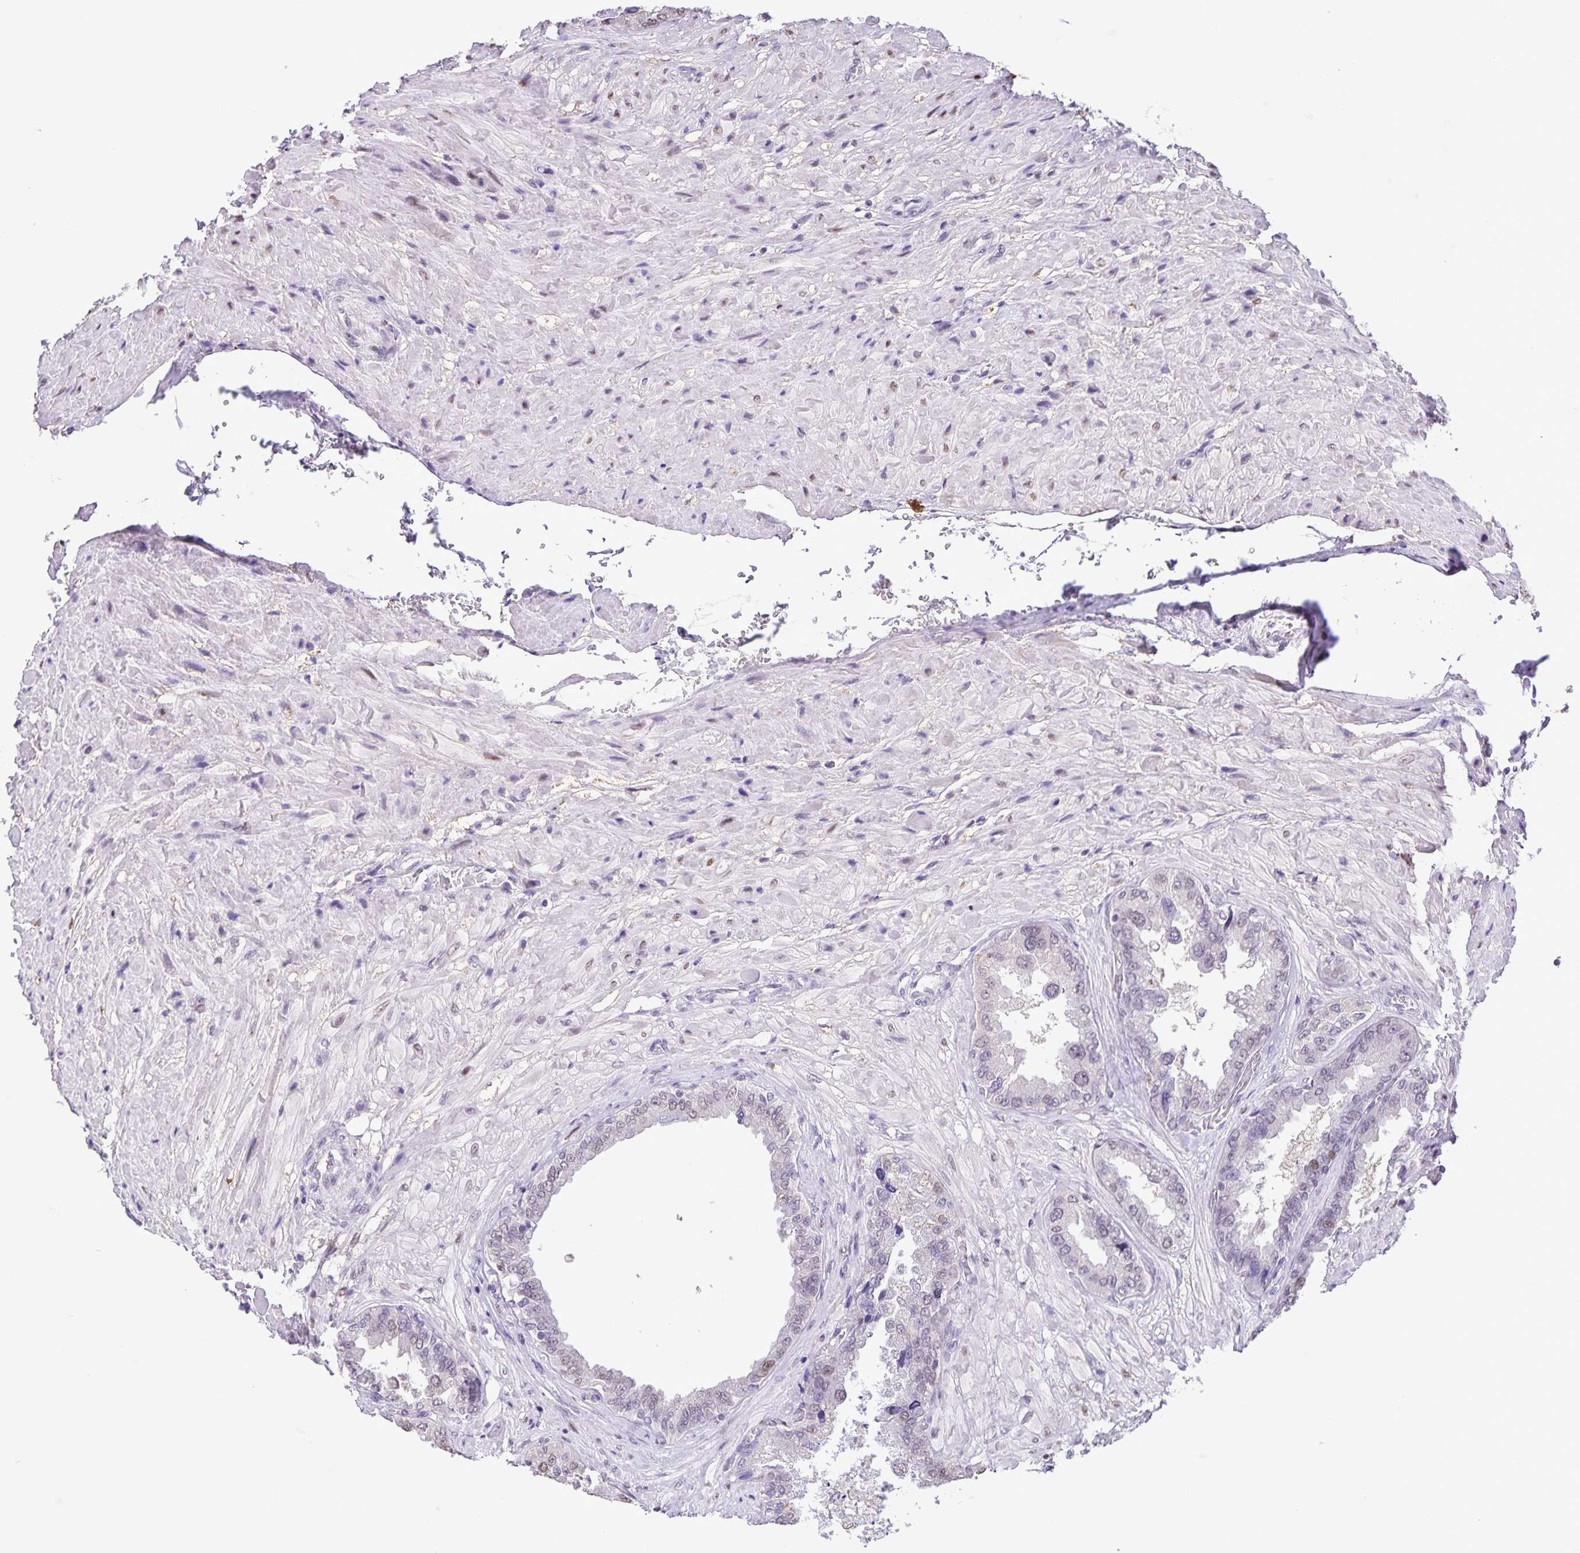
{"staining": {"intensity": "weak", "quantity": "<25%", "location": "nuclear"}, "tissue": "seminal vesicle", "cell_type": "Glandular cells", "image_type": "normal", "snomed": [{"axis": "morphology", "description": "Normal tissue, NOS"}, {"axis": "topography", "description": "Seminal veicle"}], "caption": "Immunohistochemistry of normal seminal vesicle reveals no expression in glandular cells.", "gene": "ONECUT2", "patient": {"sex": "male", "age": 68}}